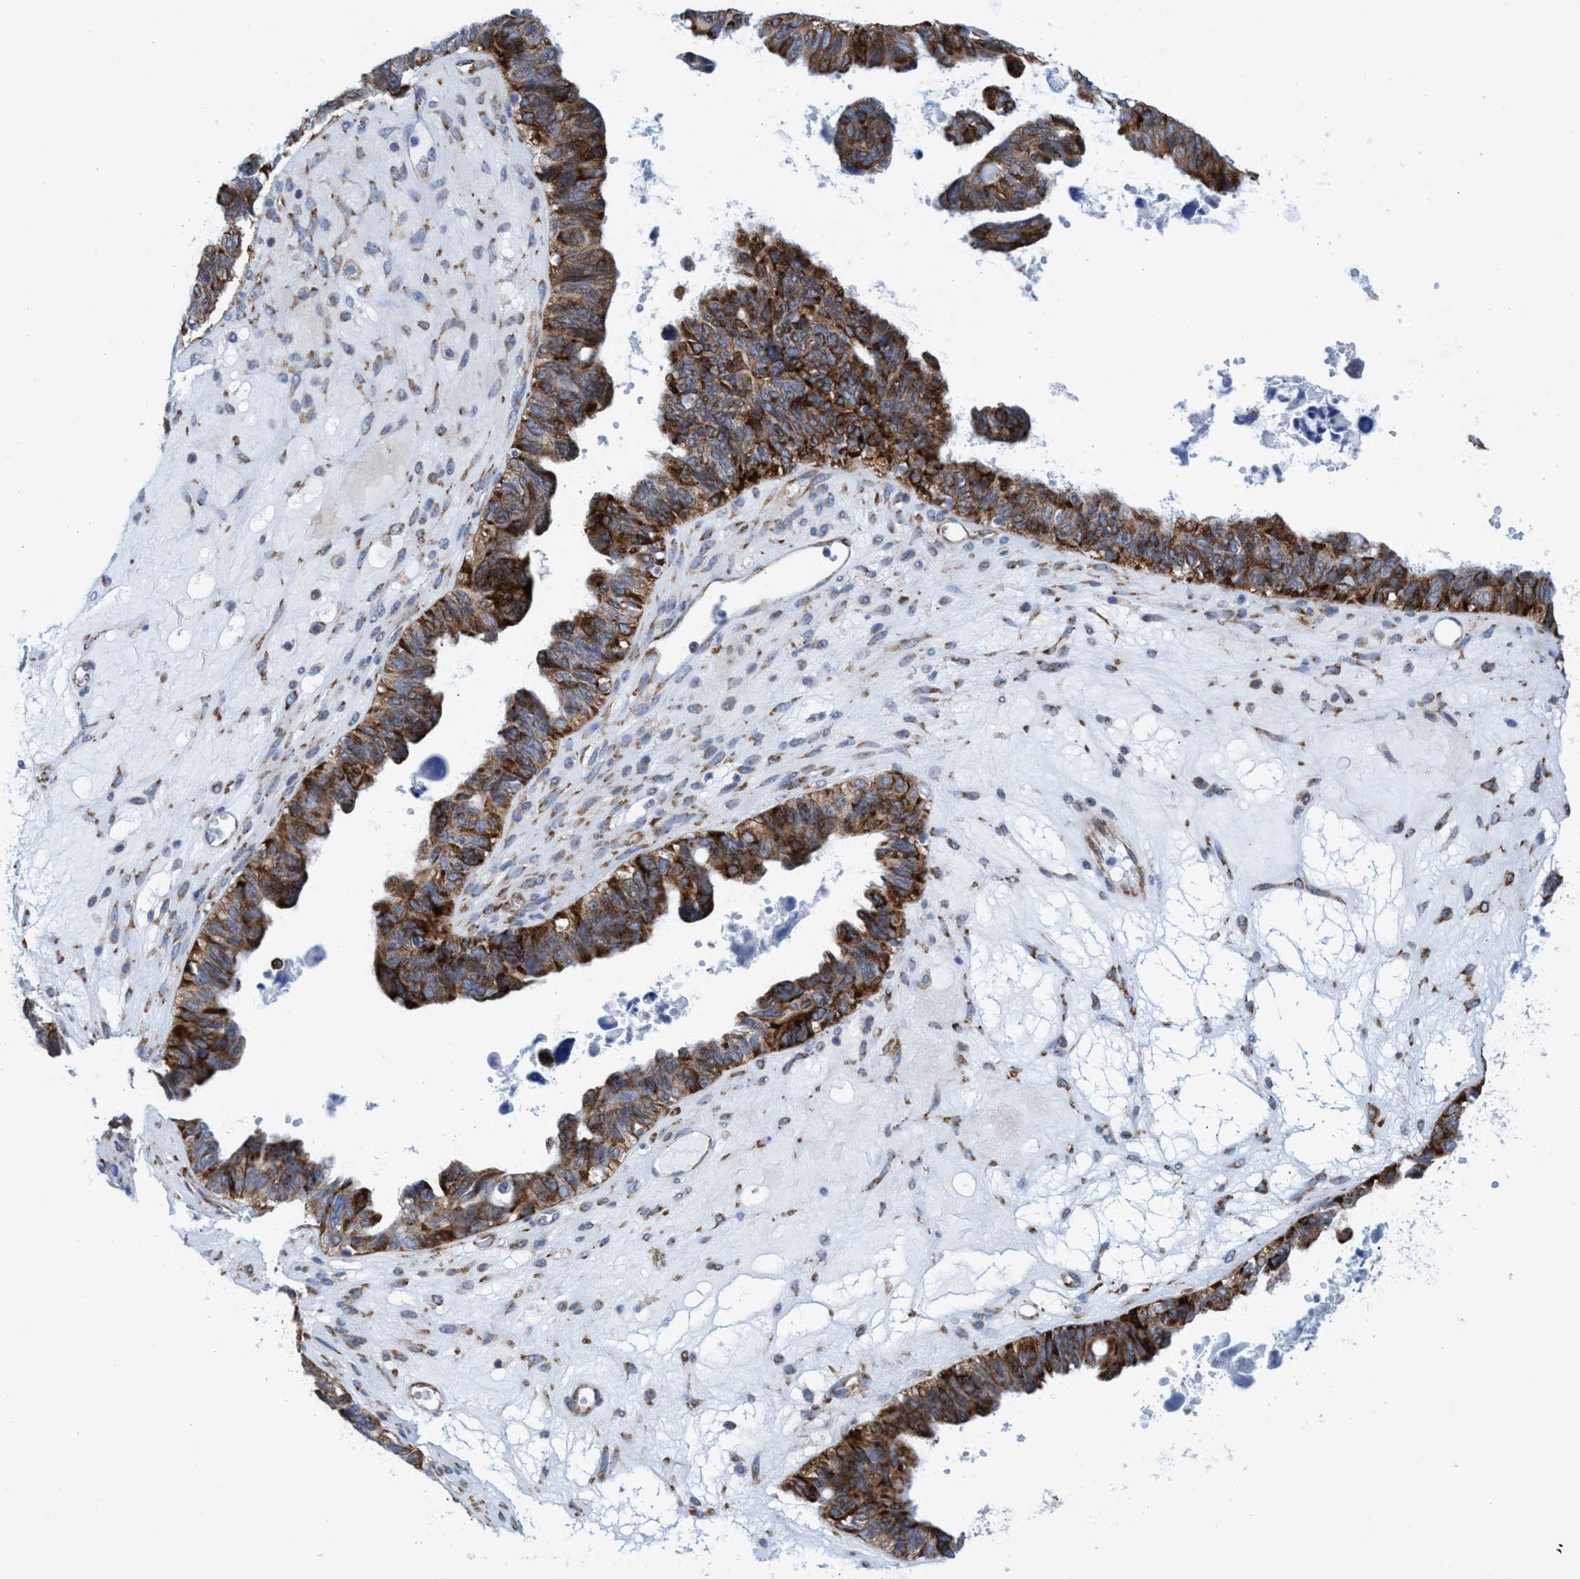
{"staining": {"intensity": "strong", "quantity": ">75%", "location": "cytoplasmic/membranous"}, "tissue": "ovarian cancer", "cell_type": "Tumor cells", "image_type": "cancer", "snomed": [{"axis": "morphology", "description": "Cystadenocarcinoma, serous, NOS"}, {"axis": "topography", "description": "Ovary"}], "caption": "A brown stain labels strong cytoplasmic/membranous staining of a protein in human serous cystadenocarcinoma (ovarian) tumor cells.", "gene": "R3HCC1", "patient": {"sex": "female", "age": 79}}